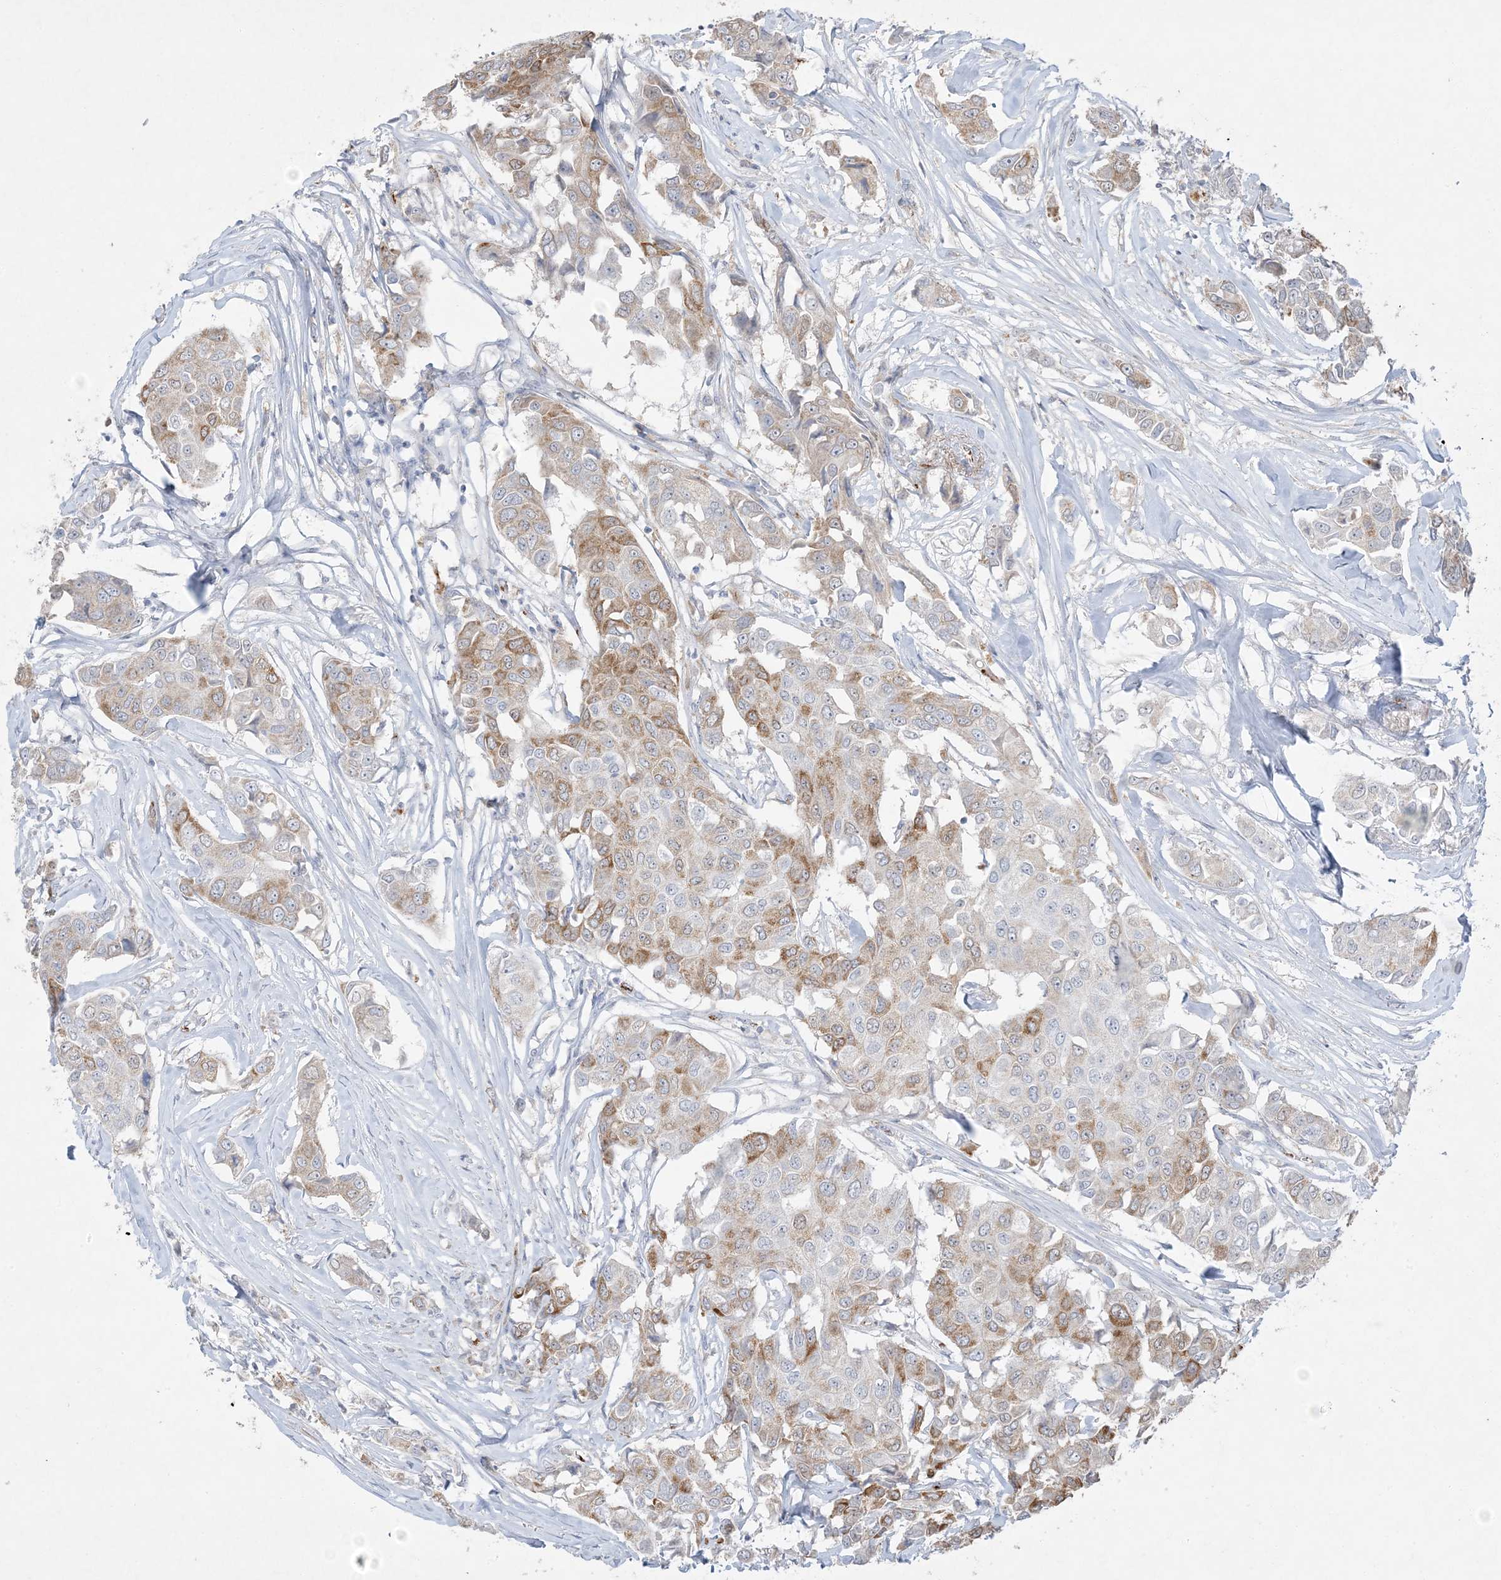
{"staining": {"intensity": "moderate", "quantity": "<25%", "location": "cytoplasmic/membranous"}, "tissue": "breast cancer", "cell_type": "Tumor cells", "image_type": "cancer", "snomed": [{"axis": "morphology", "description": "Duct carcinoma"}, {"axis": "topography", "description": "Breast"}], "caption": "About <25% of tumor cells in breast cancer demonstrate moderate cytoplasmic/membranous protein expression as visualized by brown immunohistochemical staining.", "gene": "PRSS36", "patient": {"sex": "female", "age": 80}}